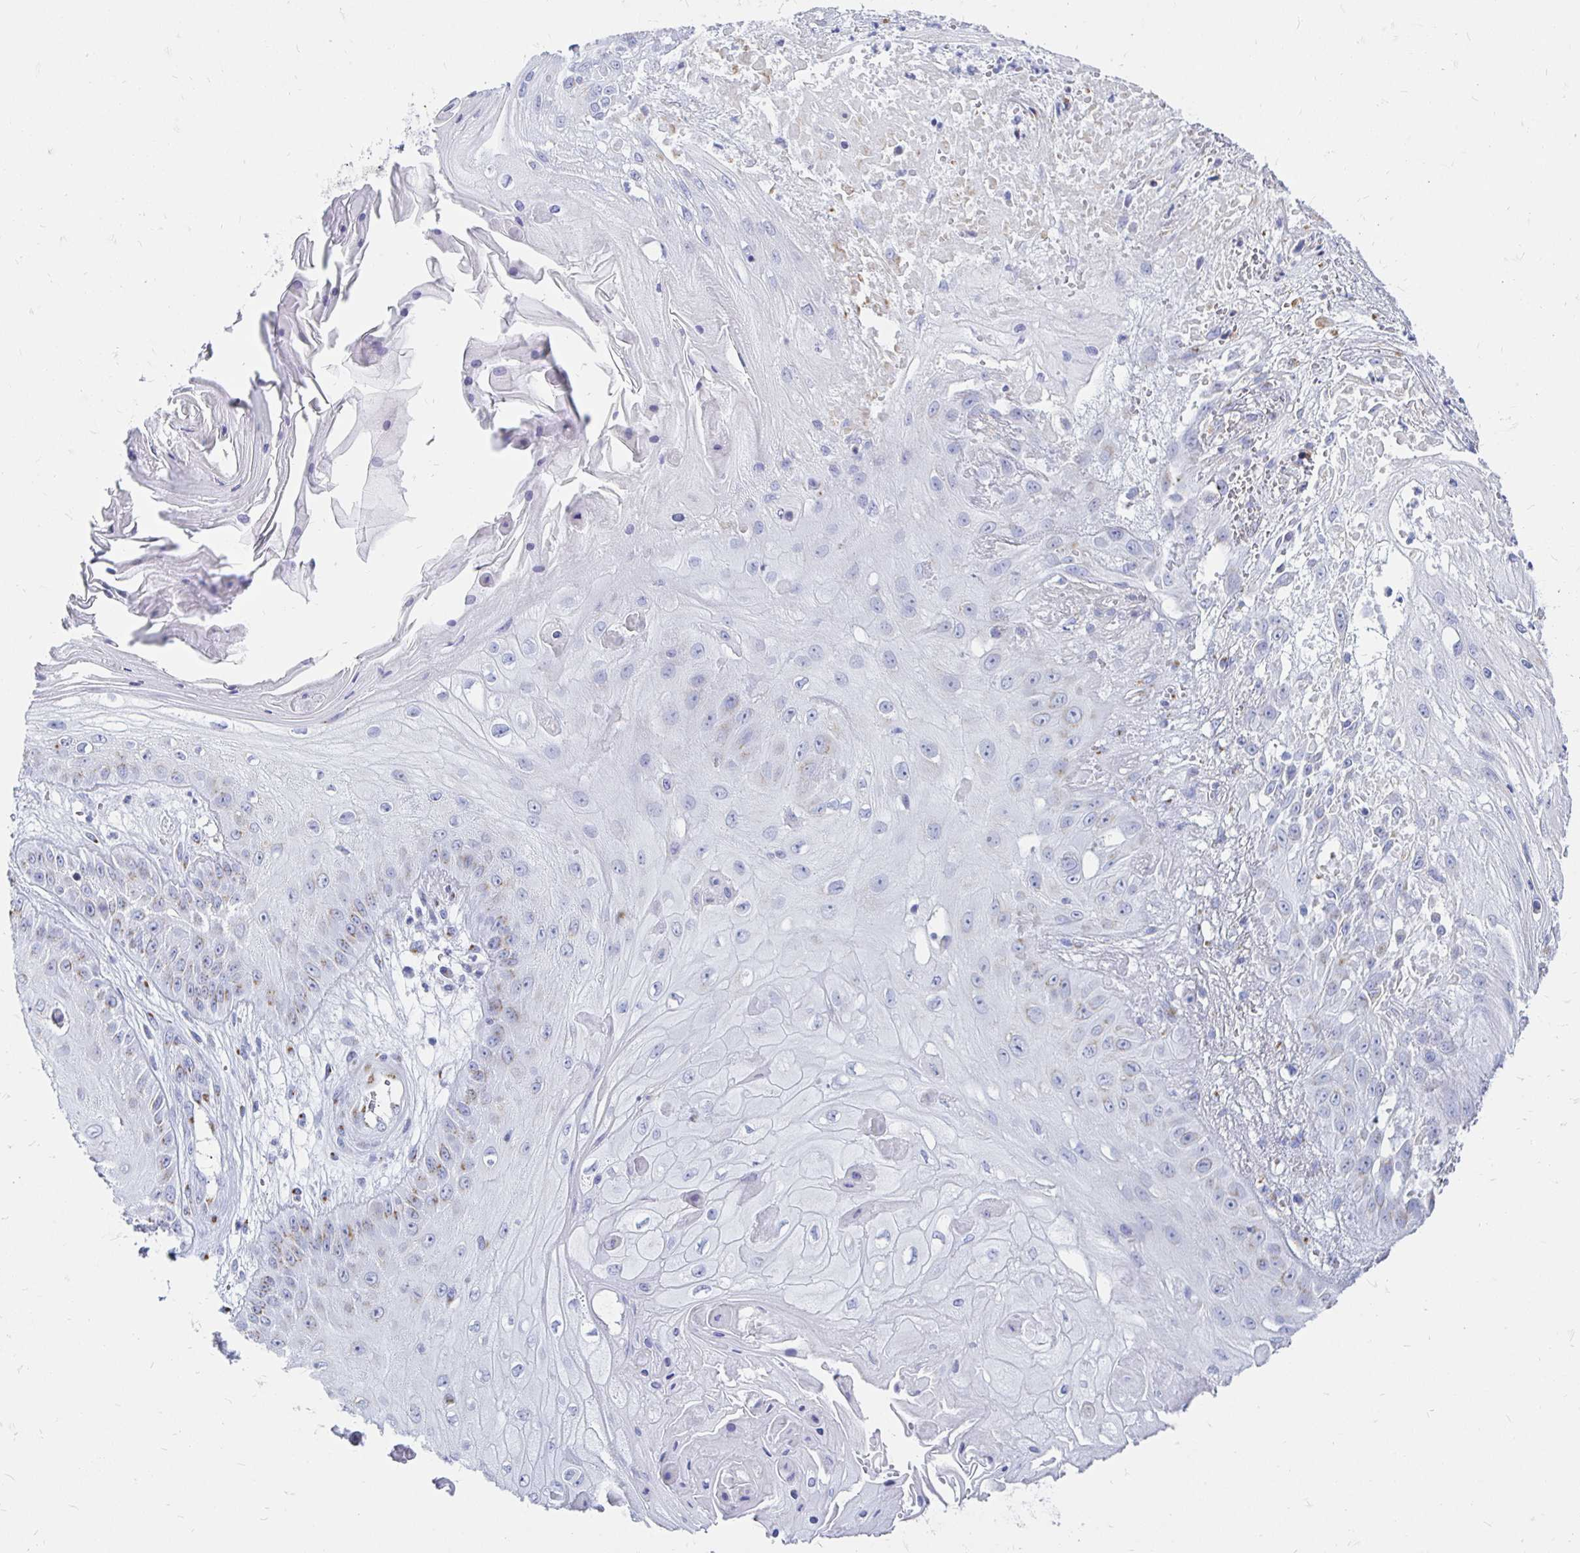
{"staining": {"intensity": "weak", "quantity": "25%-75%", "location": "cytoplasmic/membranous"}, "tissue": "skin cancer", "cell_type": "Tumor cells", "image_type": "cancer", "snomed": [{"axis": "morphology", "description": "Squamous cell carcinoma, NOS"}, {"axis": "topography", "description": "Skin"}], "caption": "Human skin squamous cell carcinoma stained with a brown dye exhibits weak cytoplasmic/membranous positive expression in approximately 25%-75% of tumor cells.", "gene": "PAGE4", "patient": {"sex": "male", "age": 70}}